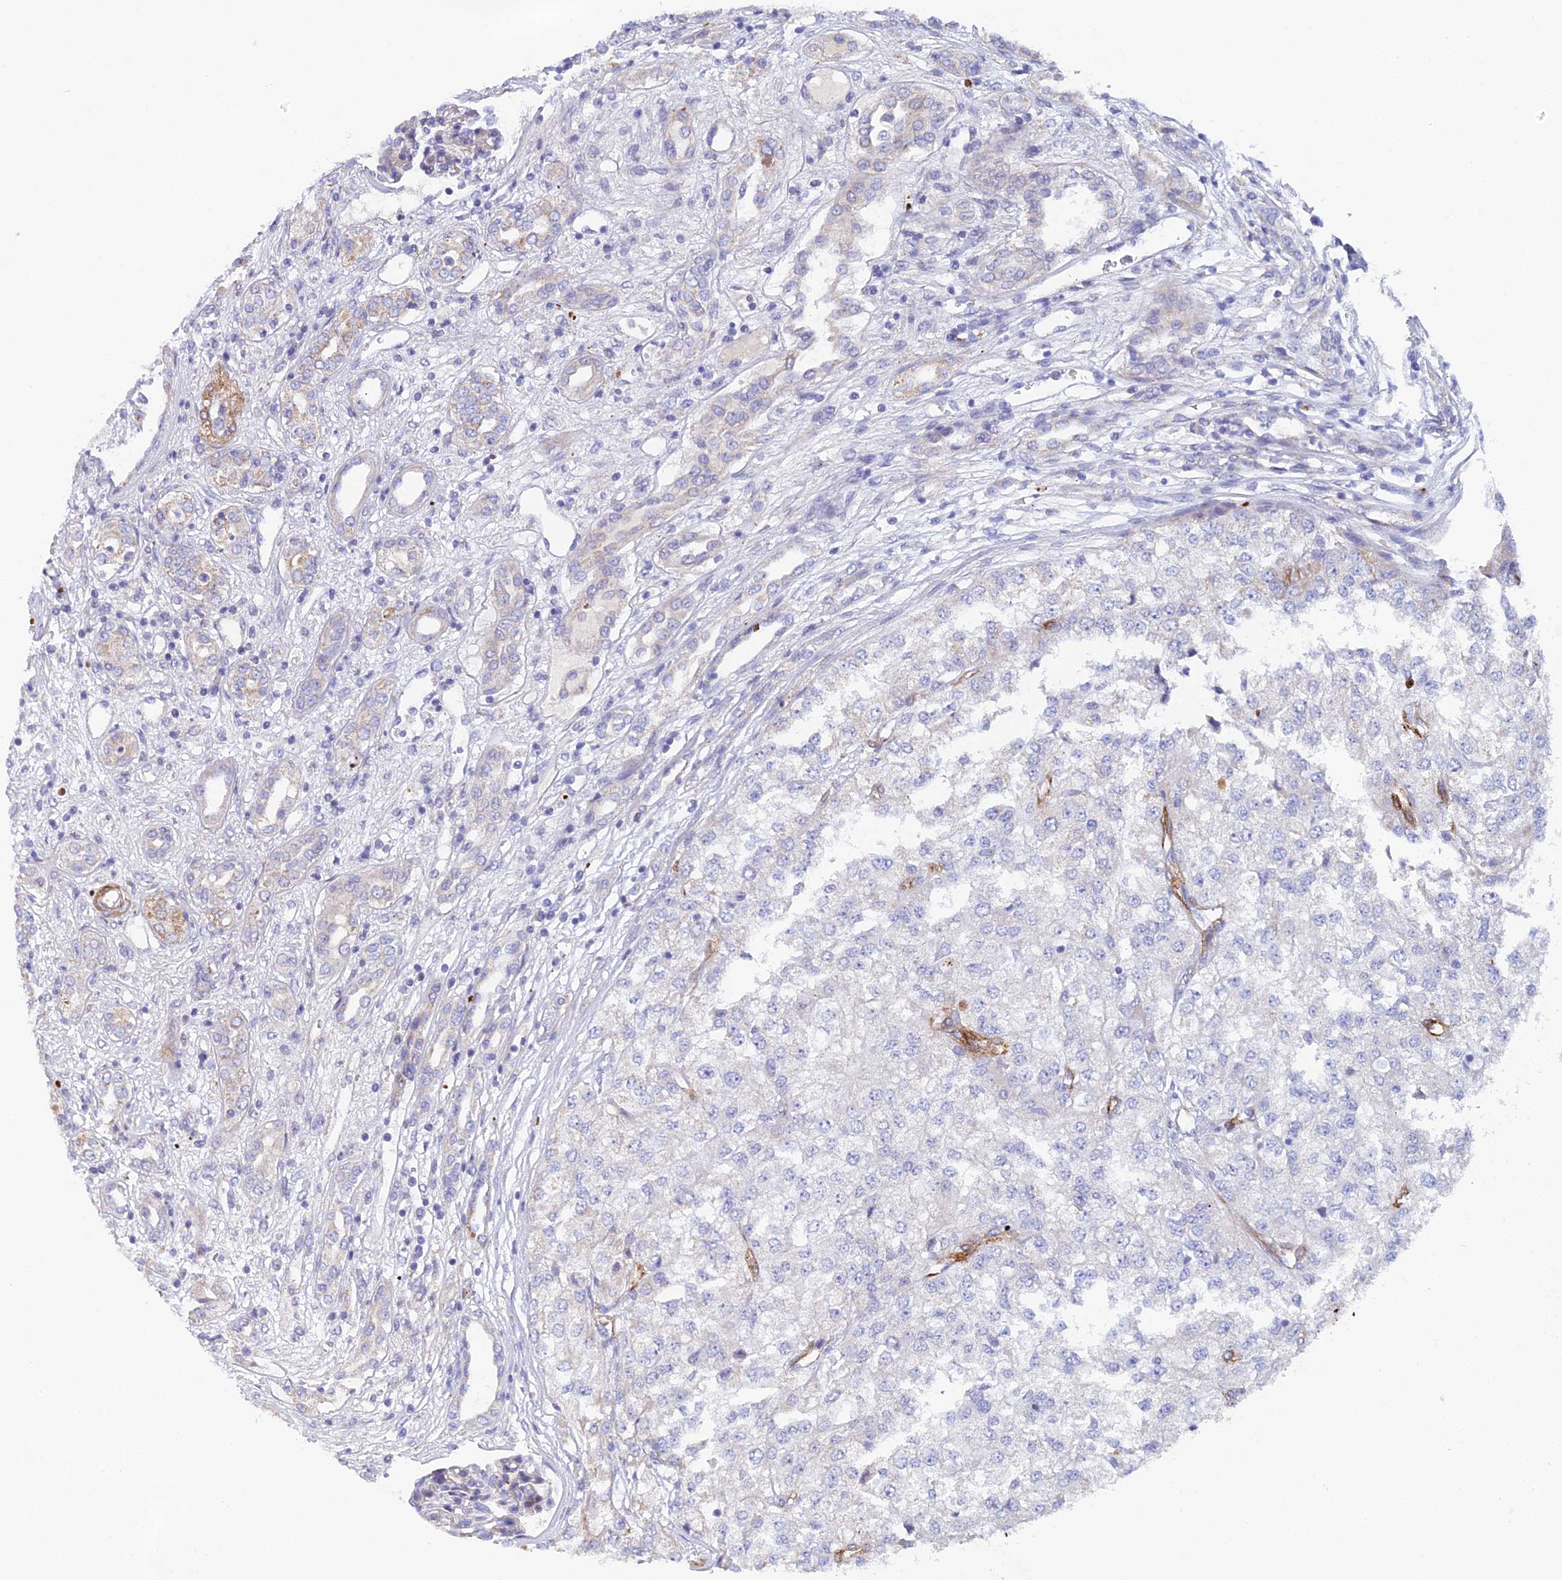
{"staining": {"intensity": "negative", "quantity": "none", "location": "none"}, "tissue": "renal cancer", "cell_type": "Tumor cells", "image_type": "cancer", "snomed": [{"axis": "morphology", "description": "Adenocarcinoma, NOS"}, {"axis": "topography", "description": "Kidney"}], "caption": "IHC histopathology image of renal cancer stained for a protein (brown), which exhibits no positivity in tumor cells.", "gene": "CSPG4", "patient": {"sex": "female", "age": 54}}